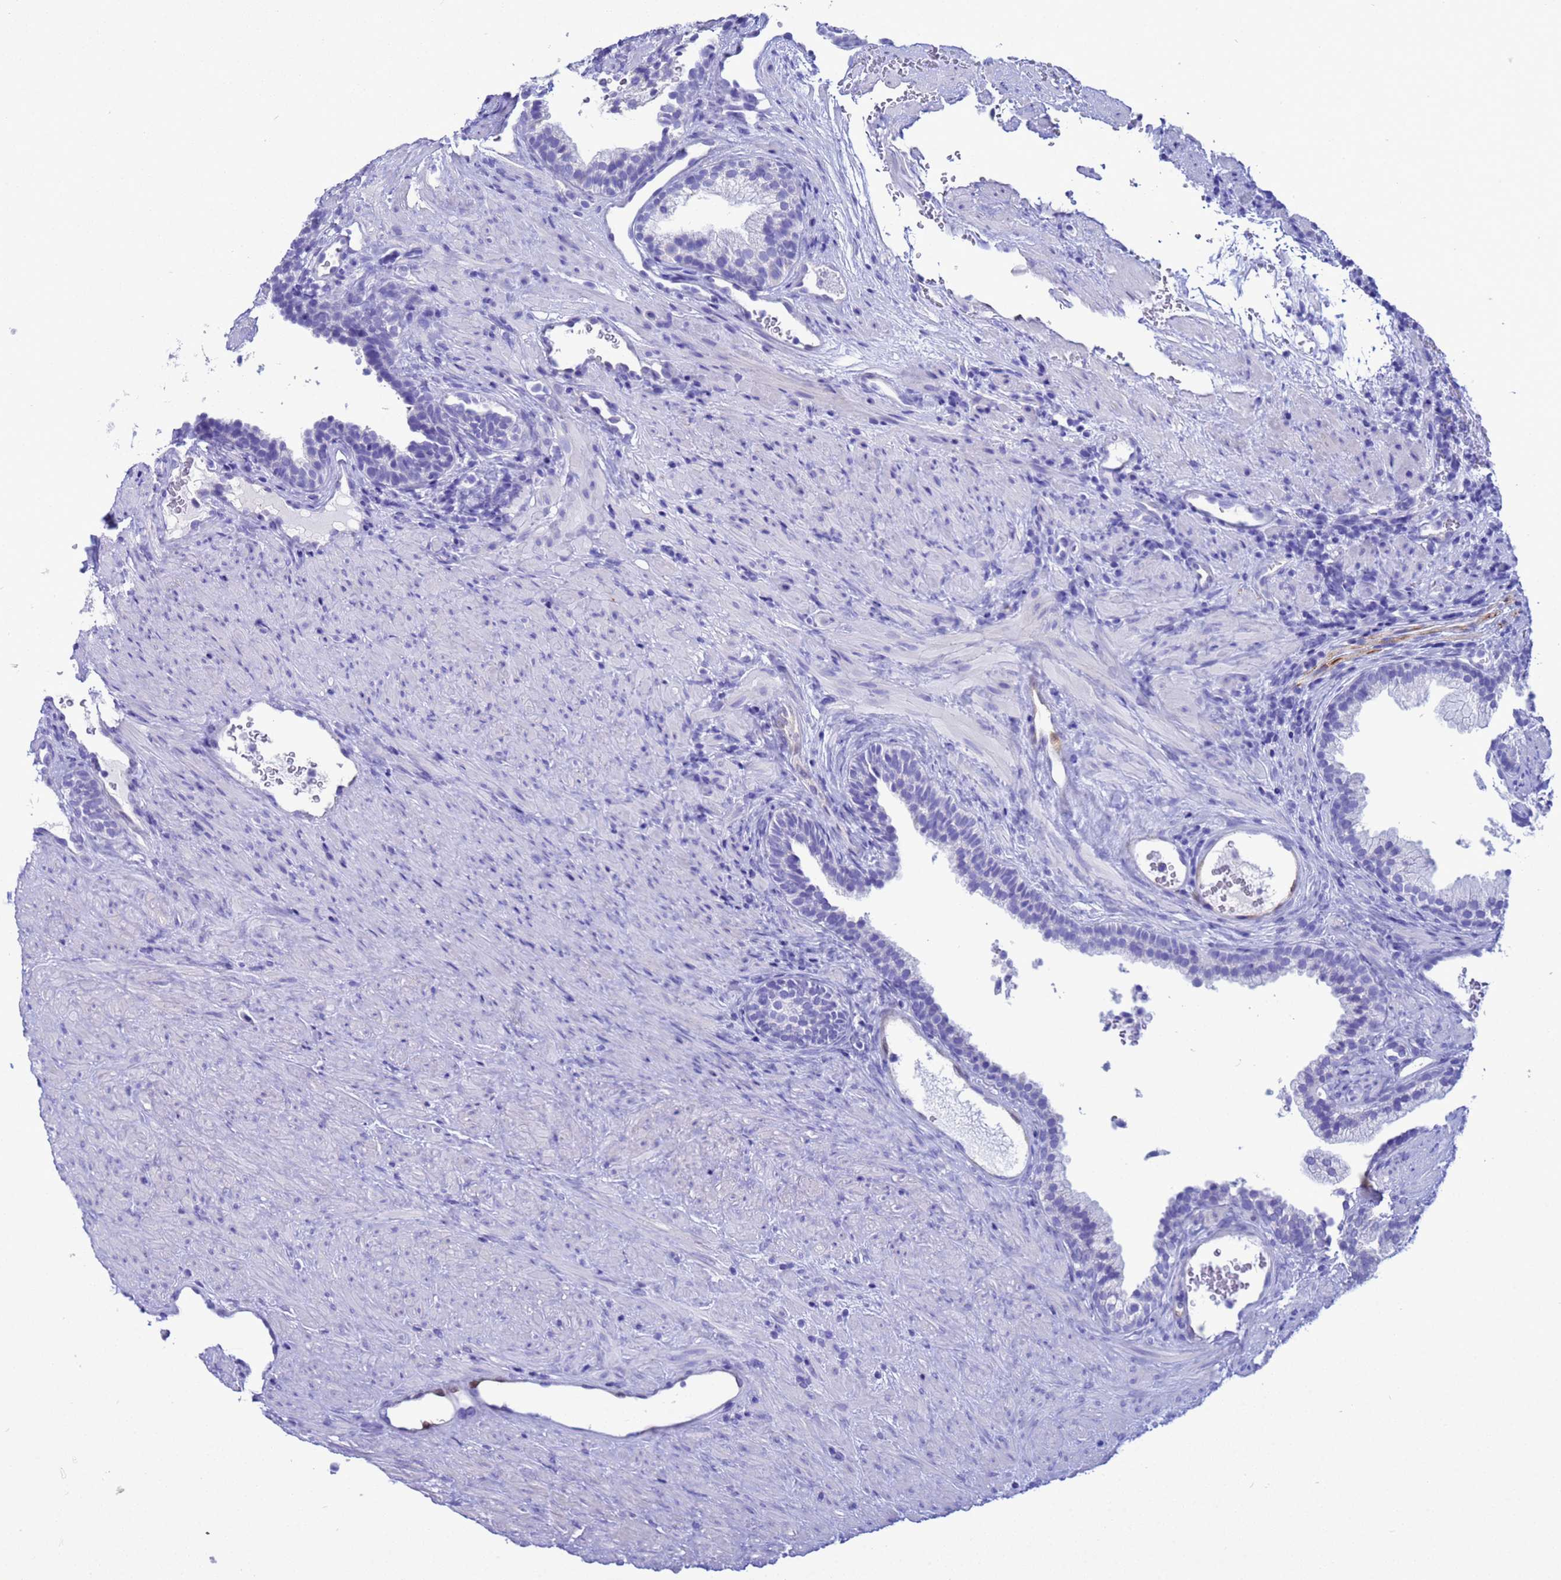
{"staining": {"intensity": "negative", "quantity": "none", "location": "none"}, "tissue": "prostate", "cell_type": "Glandular cells", "image_type": "normal", "snomed": [{"axis": "morphology", "description": "Normal tissue, NOS"}, {"axis": "topography", "description": "Prostate"}], "caption": "This histopathology image is of normal prostate stained with immunohistochemistry to label a protein in brown with the nuclei are counter-stained blue. There is no positivity in glandular cells.", "gene": "AKR1C2", "patient": {"sex": "male", "age": 76}}